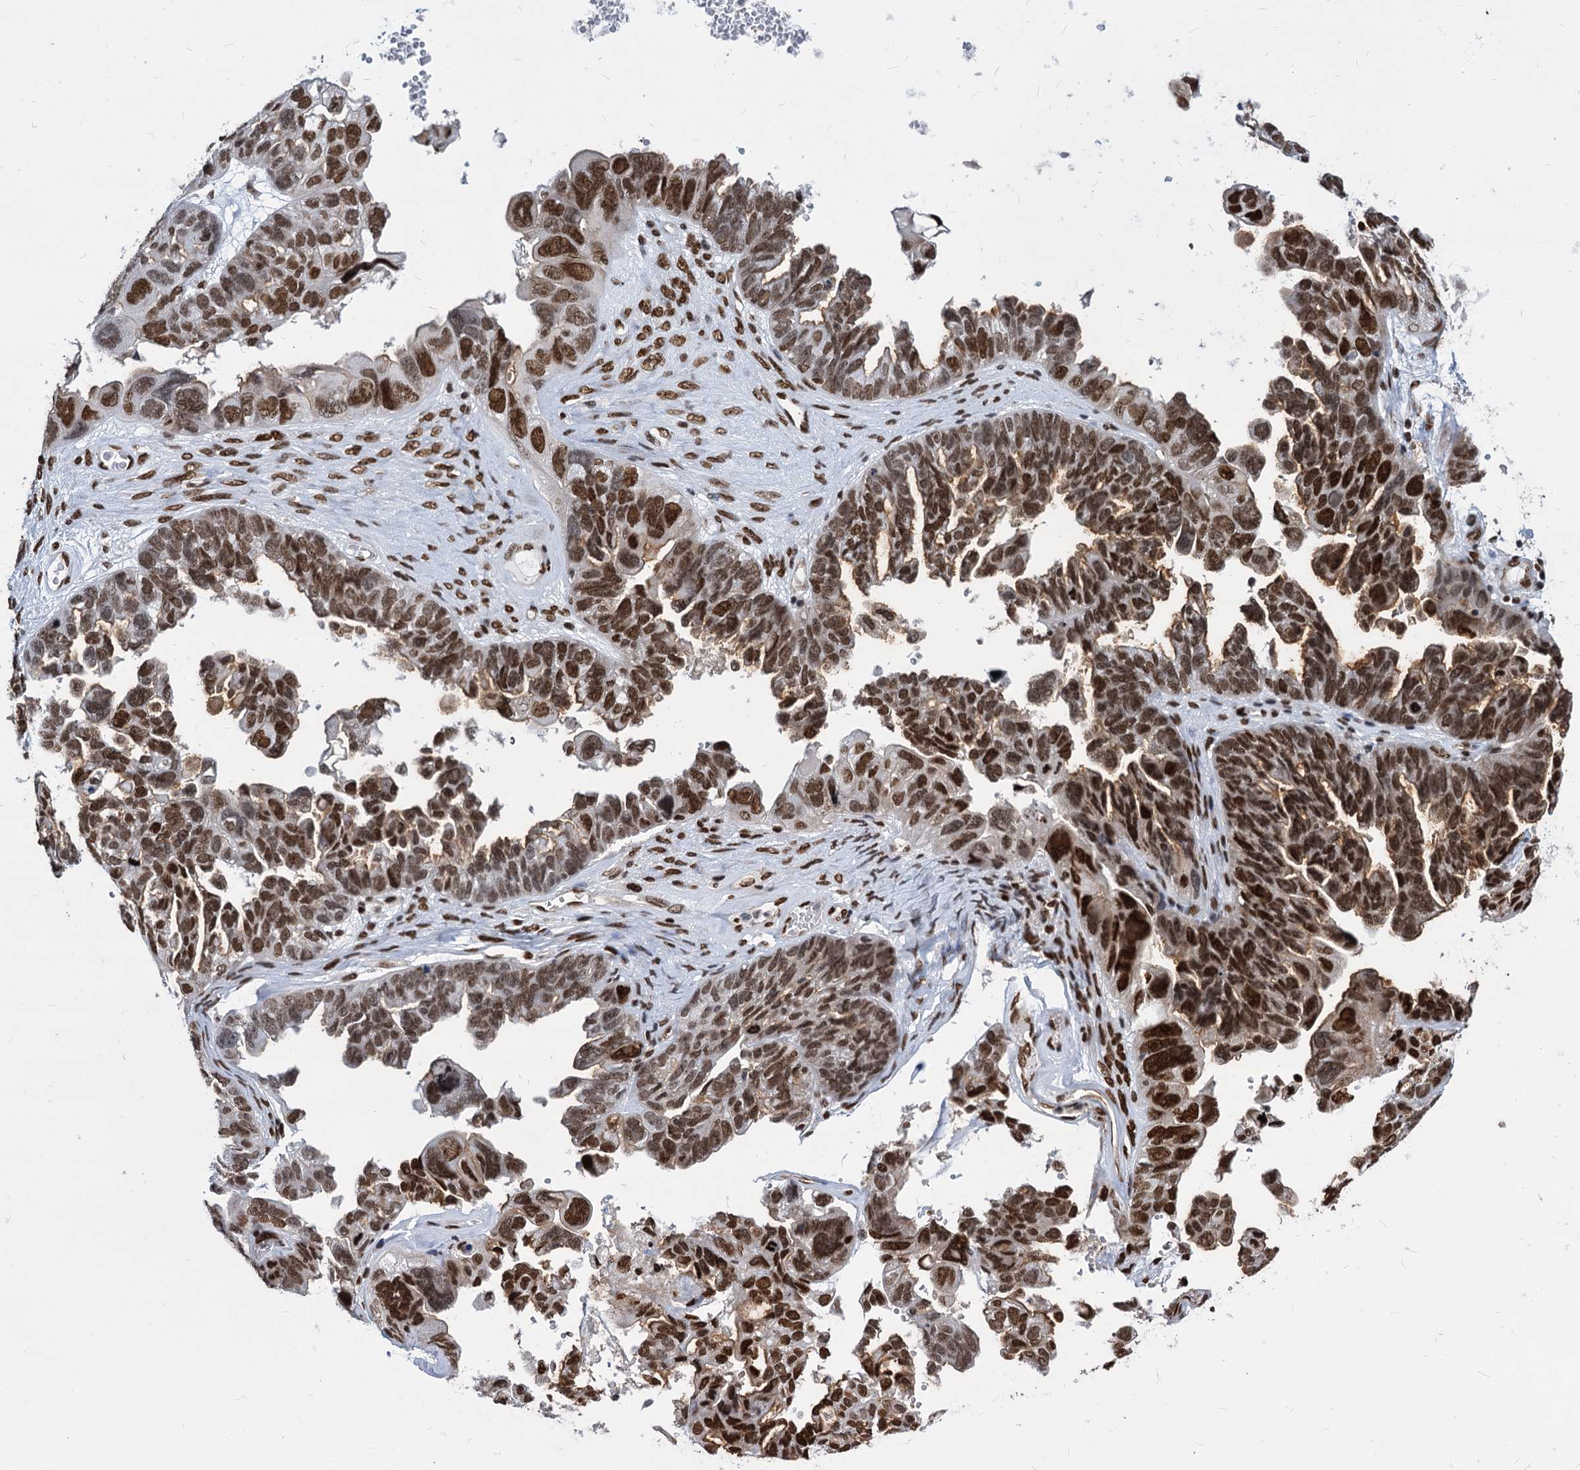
{"staining": {"intensity": "strong", "quantity": ">75%", "location": "nuclear"}, "tissue": "ovarian cancer", "cell_type": "Tumor cells", "image_type": "cancer", "snomed": [{"axis": "morphology", "description": "Cystadenocarcinoma, serous, NOS"}, {"axis": "topography", "description": "Ovary"}], "caption": "A photomicrograph of human ovarian cancer stained for a protein displays strong nuclear brown staining in tumor cells. Using DAB (brown) and hematoxylin (blue) stains, captured at high magnification using brightfield microscopy.", "gene": "MECP2", "patient": {"sex": "female", "age": 79}}